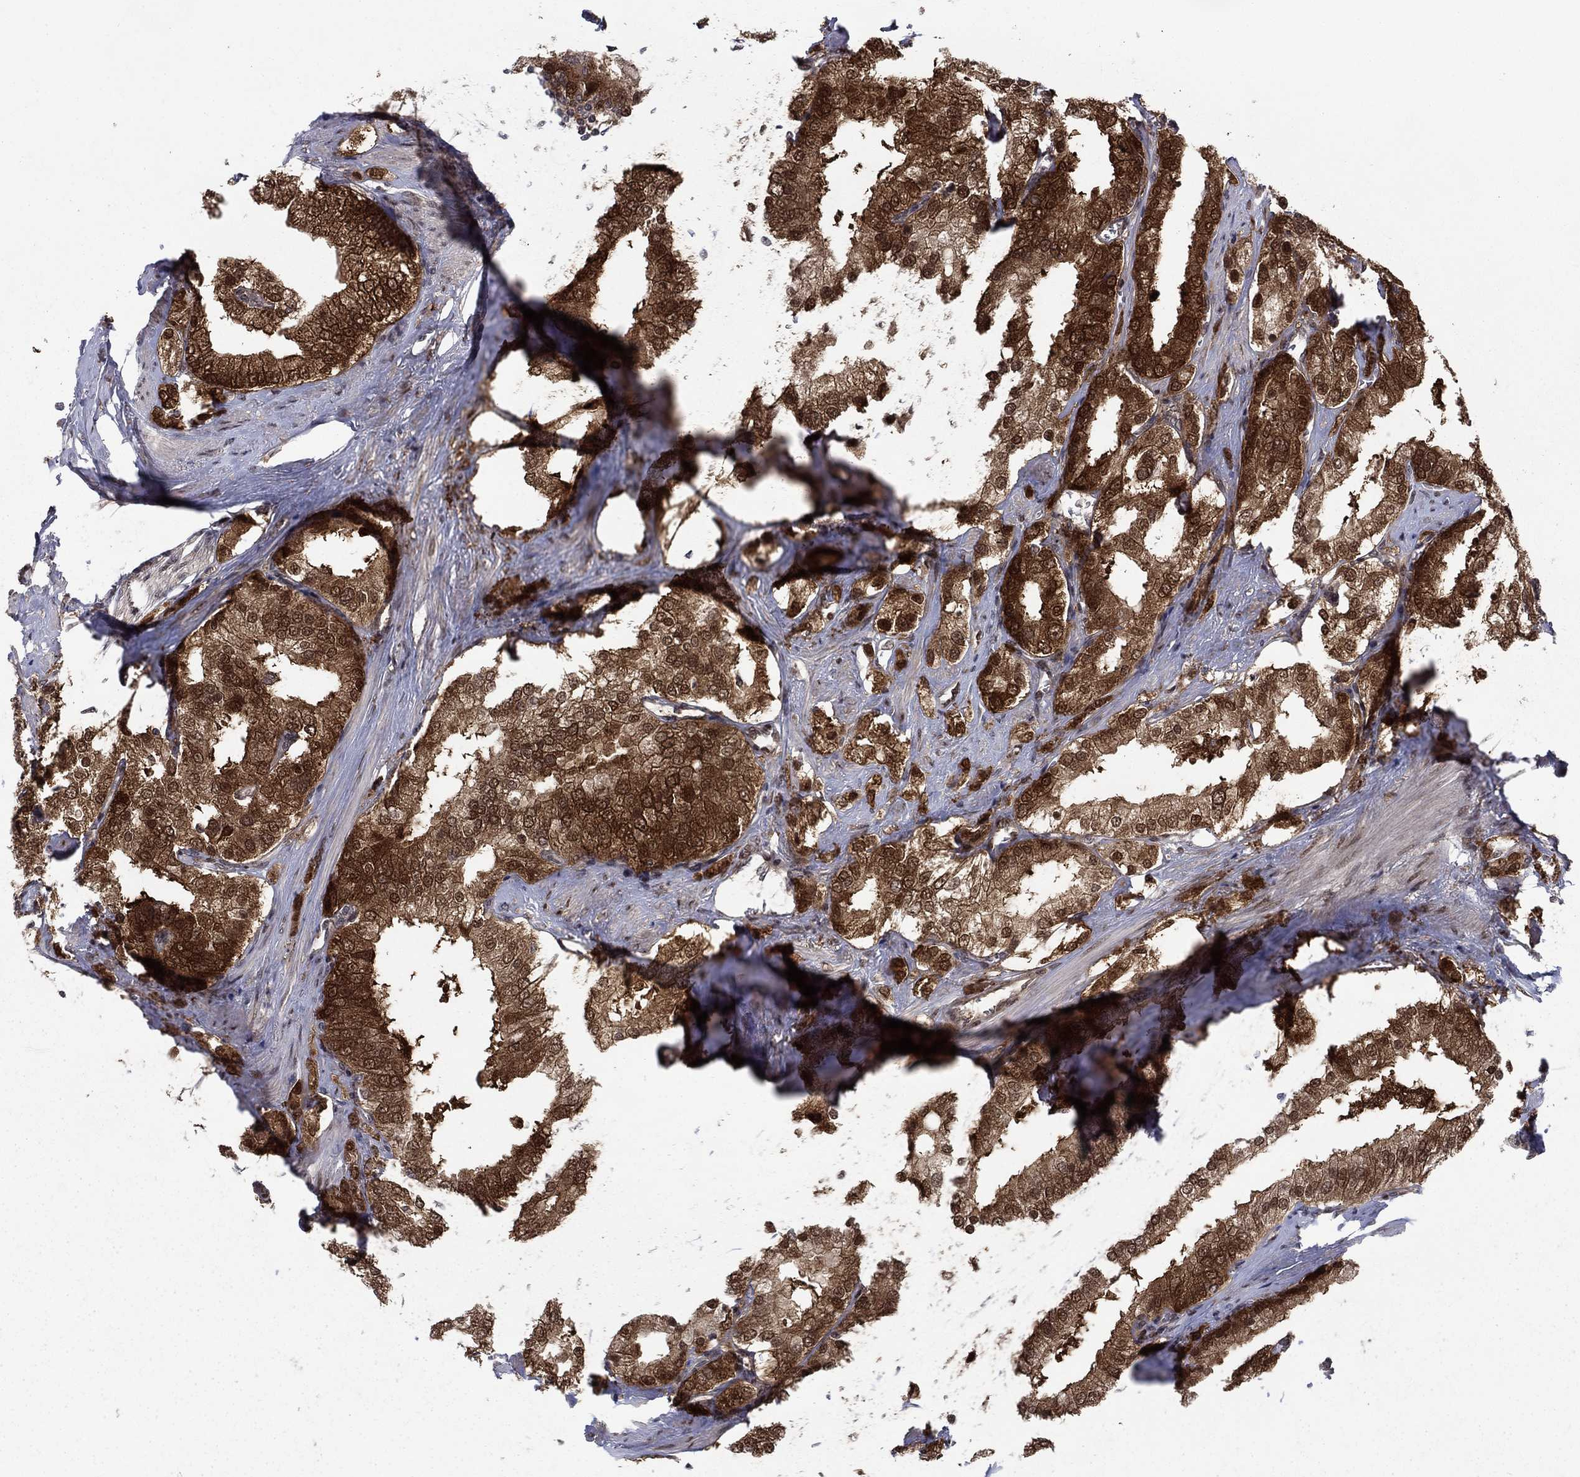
{"staining": {"intensity": "strong", "quantity": "25%-75%", "location": "cytoplasmic/membranous,nuclear"}, "tissue": "prostate cancer", "cell_type": "Tumor cells", "image_type": "cancer", "snomed": [{"axis": "morphology", "description": "Adenocarcinoma, NOS"}, {"axis": "topography", "description": "Prostate and seminal vesicle, NOS"}, {"axis": "topography", "description": "Prostate"}], "caption": "Brown immunohistochemical staining in prostate cancer (adenocarcinoma) demonstrates strong cytoplasmic/membranous and nuclear expression in approximately 25%-75% of tumor cells.", "gene": "FKBP4", "patient": {"sex": "male", "age": 67}}